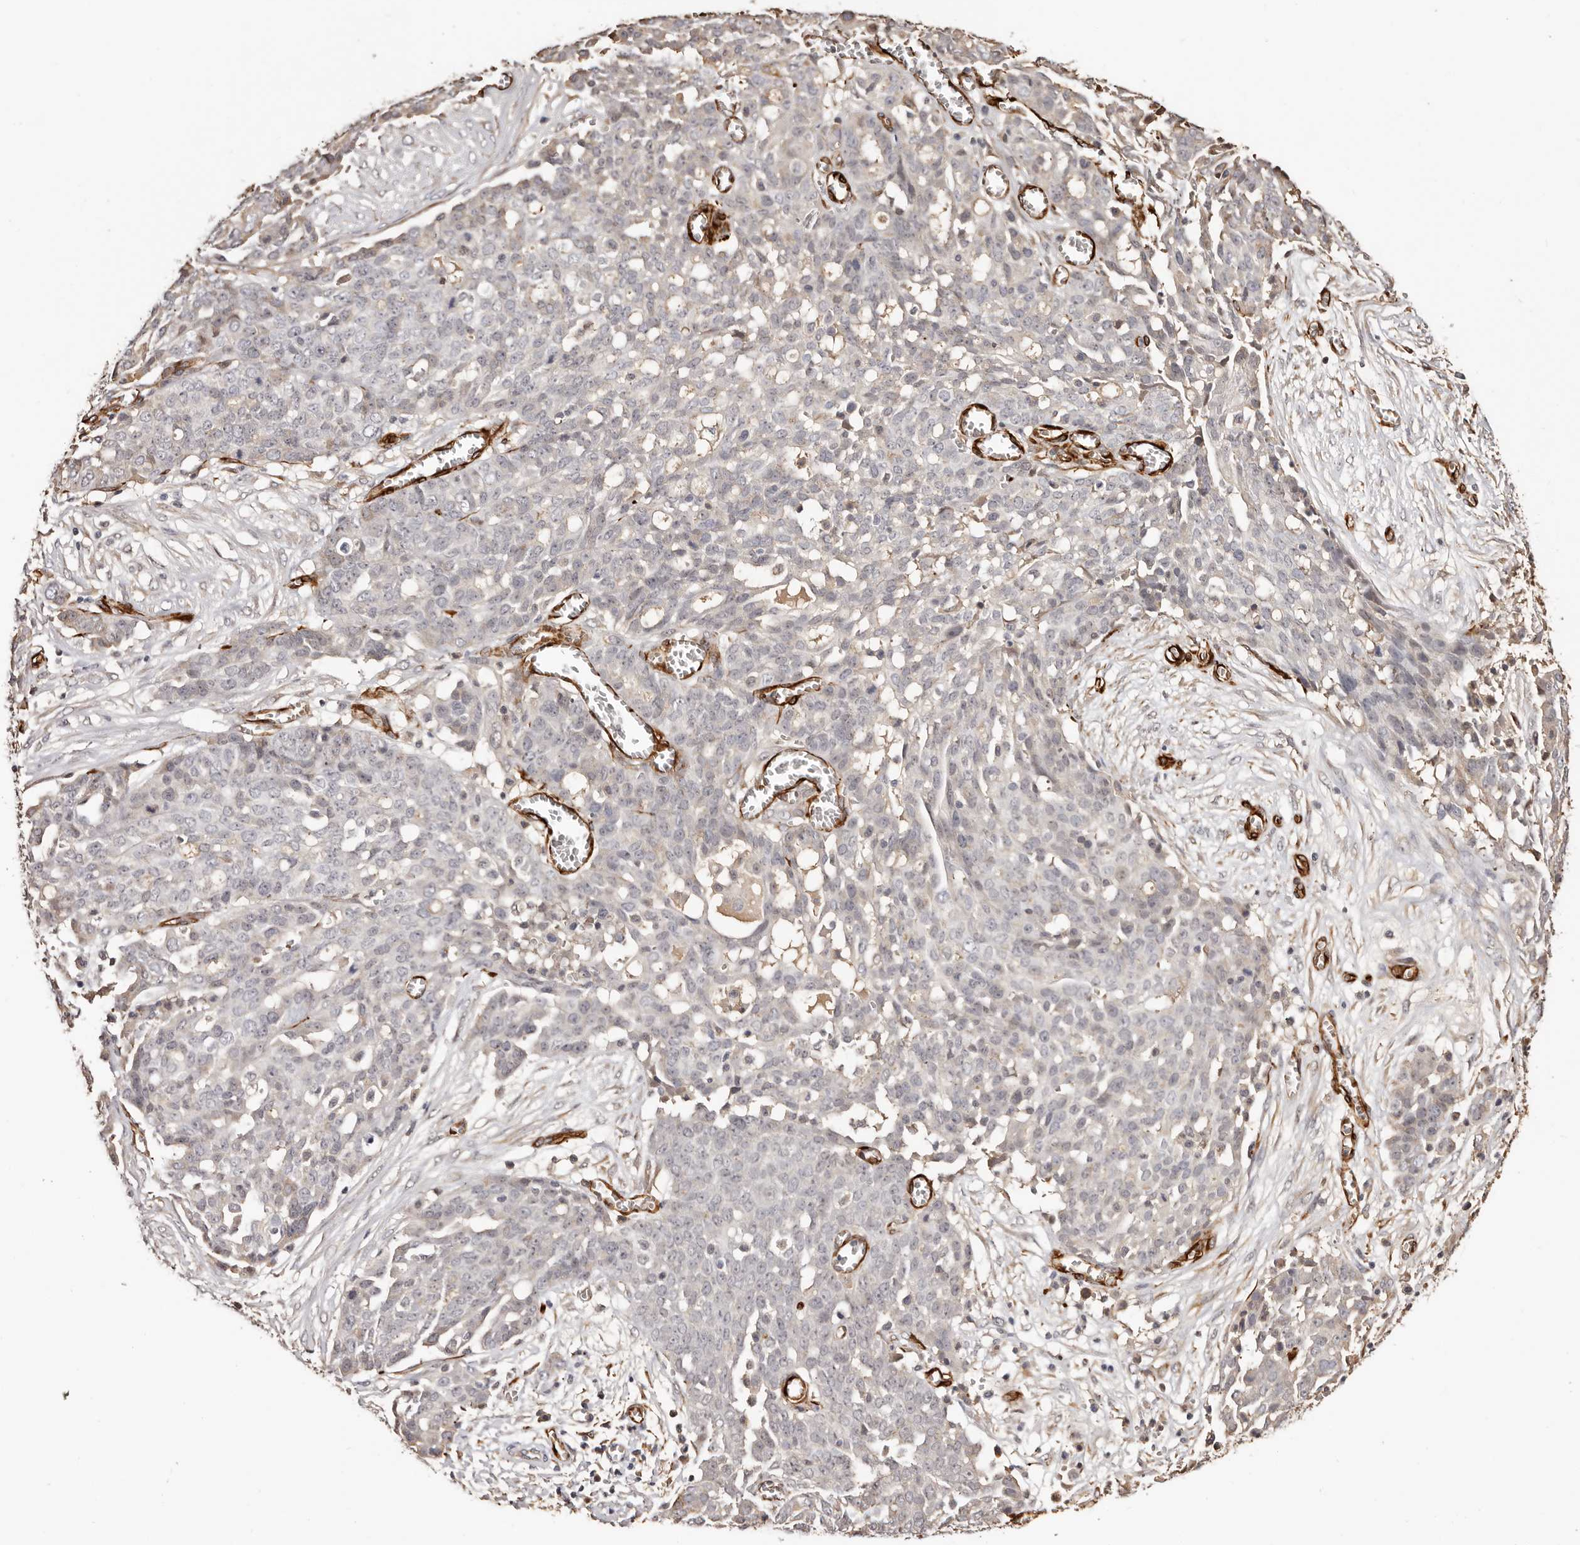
{"staining": {"intensity": "negative", "quantity": "none", "location": "none"}, "tissue": "ovarian cancer", "cell_type": "Tumor cells", "image_type": "cancer", "snomed": [{"axis": "morphology", "description": "Cystadenocarcinoma, serous, NOS"}, {"axis": "topography", "description": "Soft tissue"}, {"axis": "topography", "description": "Ovary"}], "caption": "The immunohistochemistry micrograph has no significant staining in tumor cells of ovarian serous cystadenocarcinoma tissue. (Stains: DAB (3,3'-diaminobenzidine) immunohistochemistry with hematoxylin counter stain, Microscopy: brightfield microscopy at high magnification).", "gene": "ZNF557", "patient": {"sex": "female", "age": 57}}